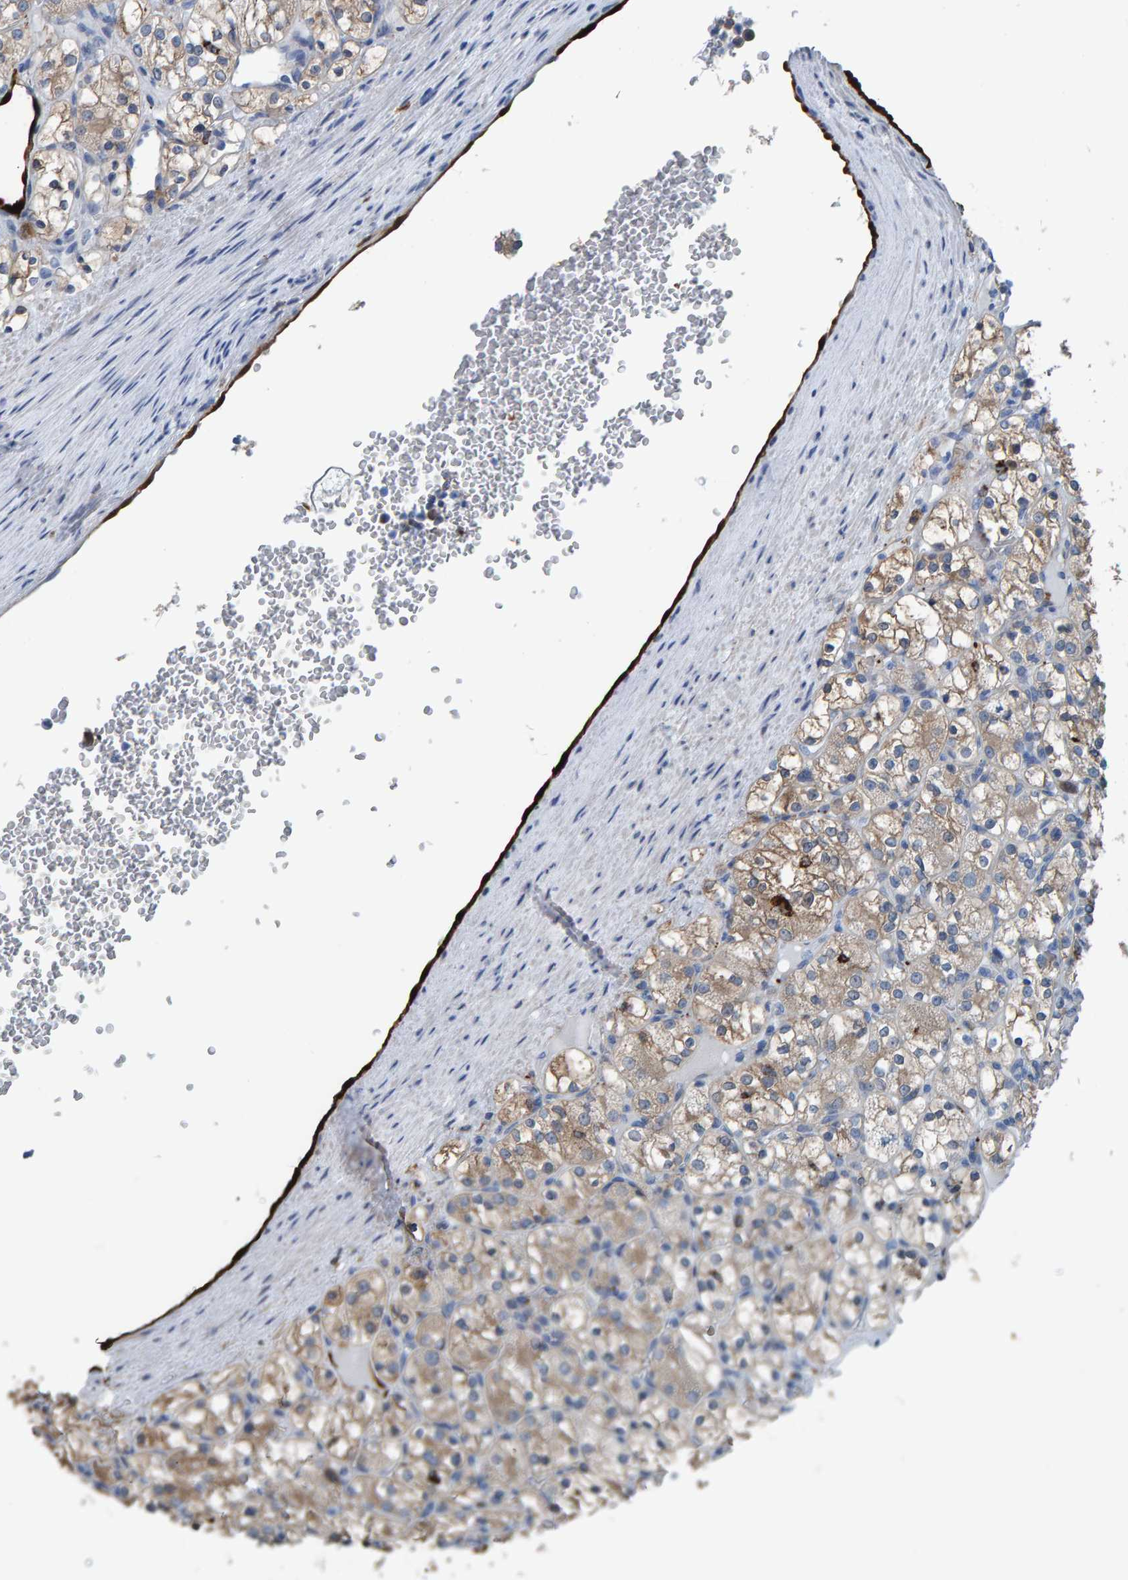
{"staining": {"intensity": "weak", "quantity": "25%-75%", "location": "cytoplasmic/membranous"}, "tissue": "renal cancer", "cell_type": "Tumor cells", "image_type": "cancer", "snomed": [{"axis": "morphology", "description": "Adenocarcinoma, NOS"}, {"axis": "topography", "description": "Kidney"}], "caption": "Brown immunohistochemical staining in human renal cancer displays weak cytoplasmic/membranous positivity in approximately 25%-75% of tumor cells.", "gene": "IDO1", "patient": {"sex": "female", "age": 69}}